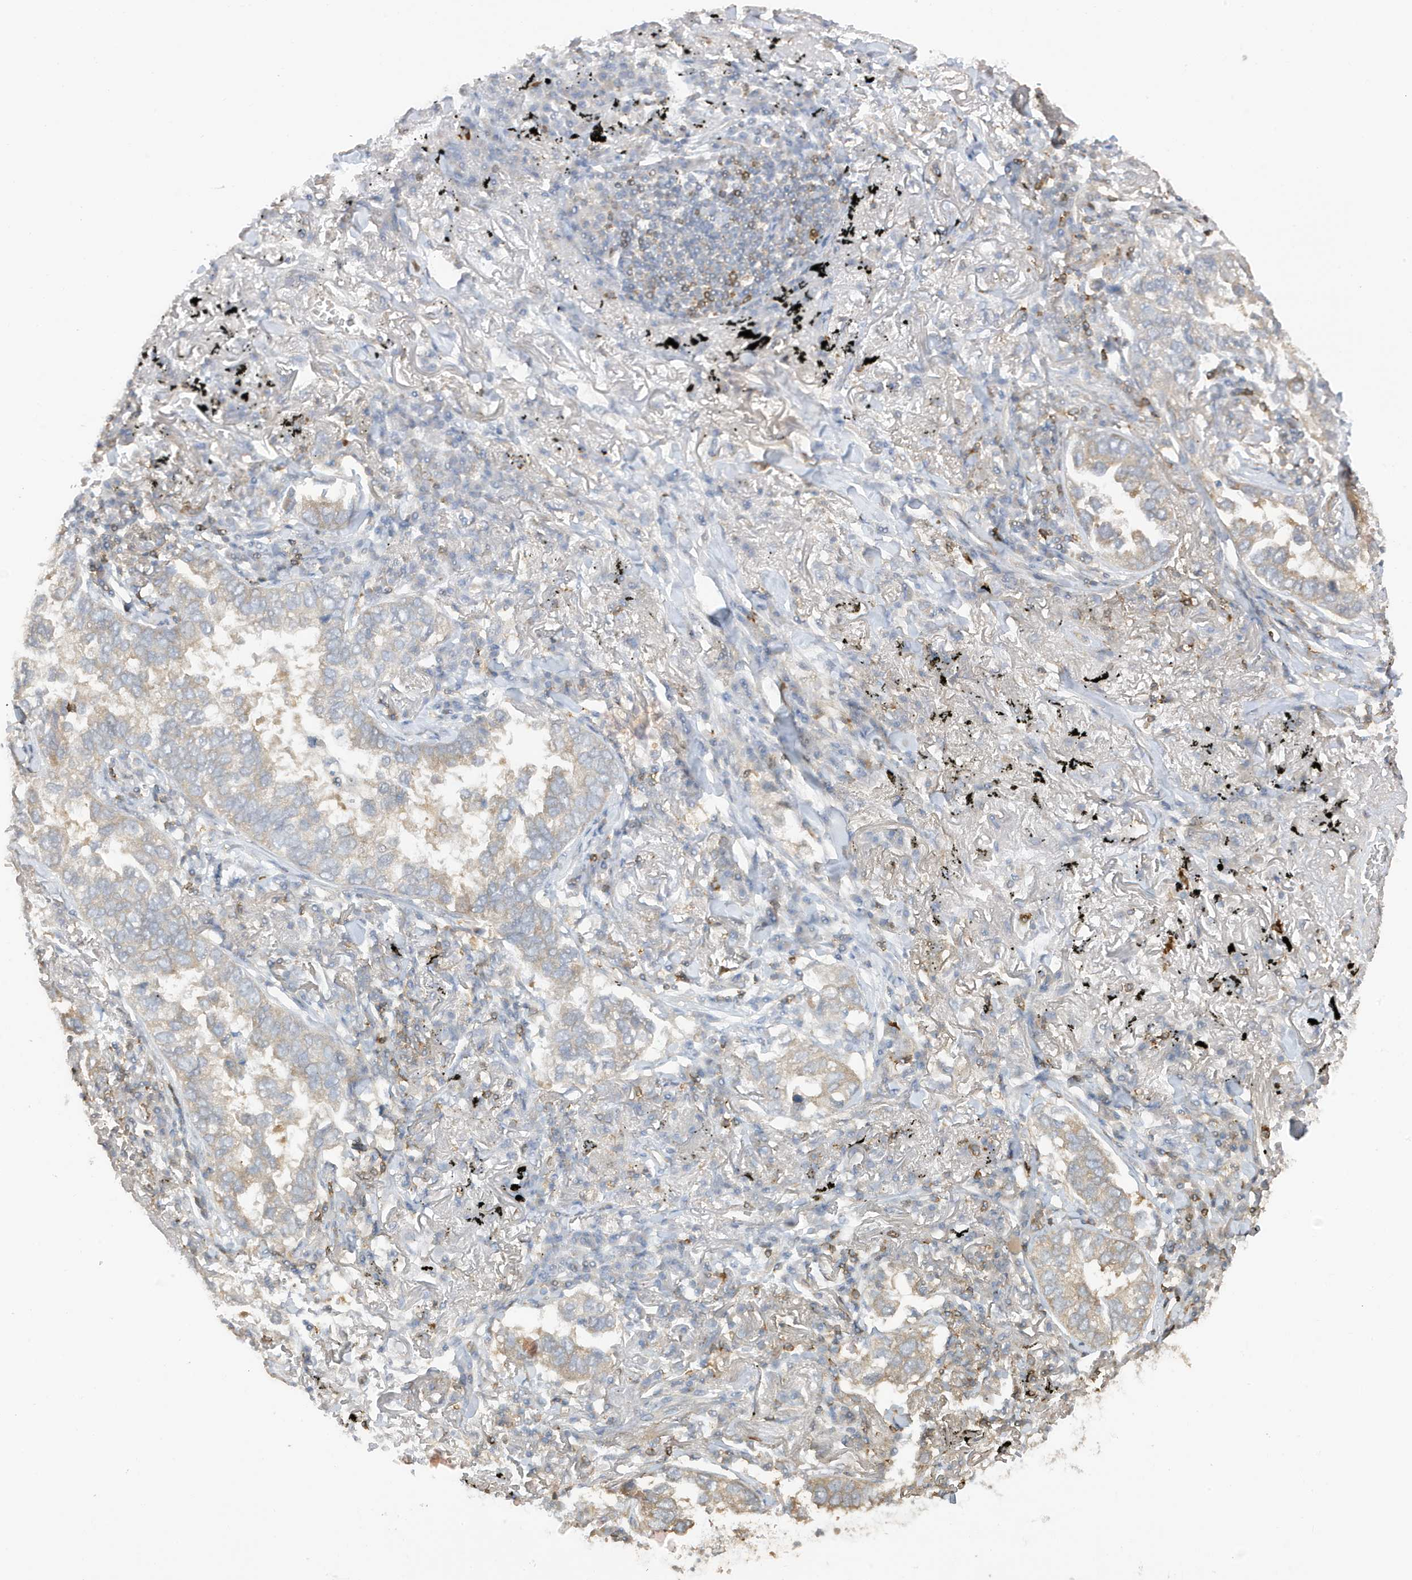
{"staining": {"intensity": "negative", "quantity": "none", "location": "none"}, "tissue": "lung cancer", "cell_type": "Tumor cells", "image_type": "cancer", "snomed": [{"axis": "morphology", "description": "Adenocarcinoma, NOS"}, {"axis": "topography", "description": "Lung"}], "caption": "Lung cancer was stained to show a protein in brown. There is no significant staining in tumor cells.", "gene": "PHACTR2", "patient": {"sex": "male", "age": 65}}